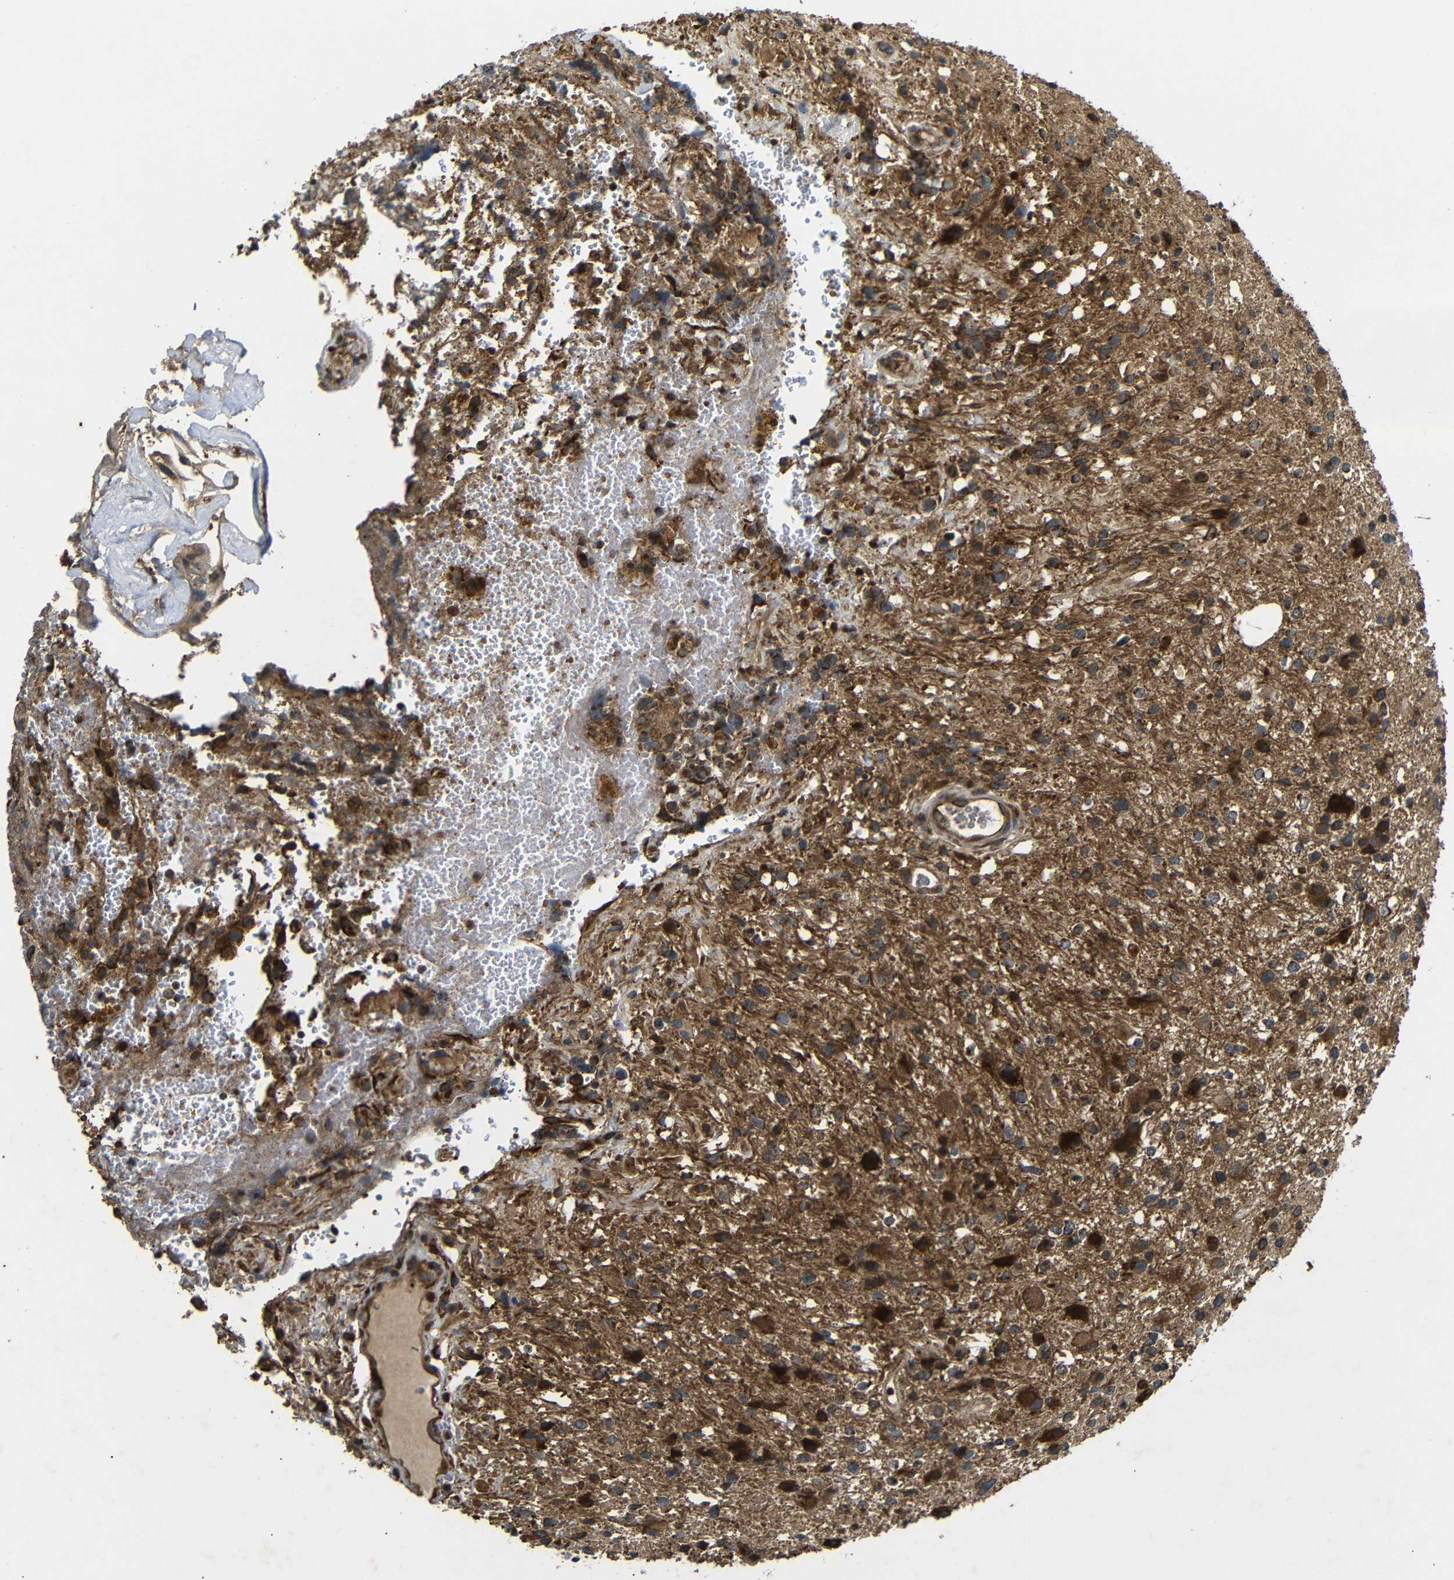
{"staining": {"intensity": "strong", "quantity": "<25%", "location": "cytoplasmic/membranous"}, "tissue": "glioma", "cell_type": "Tumor cells", "image_type": "cancer", "snomed": [{"axis": "morphology", "description": "Glioma, malignant, High grade"}, {"axis": "topography", "description": "Brain"}], "caption": "Immunohistochemistry (IHC) micrograph of high-grade glioma (malignant) stained for a protein (brown), which reveals medium levels of strong cytoplasmic/membranous staining in approximately <25% of tumor cells.", "gene": "TRPC1", "patient": {"sex": "male", "age": 33}}